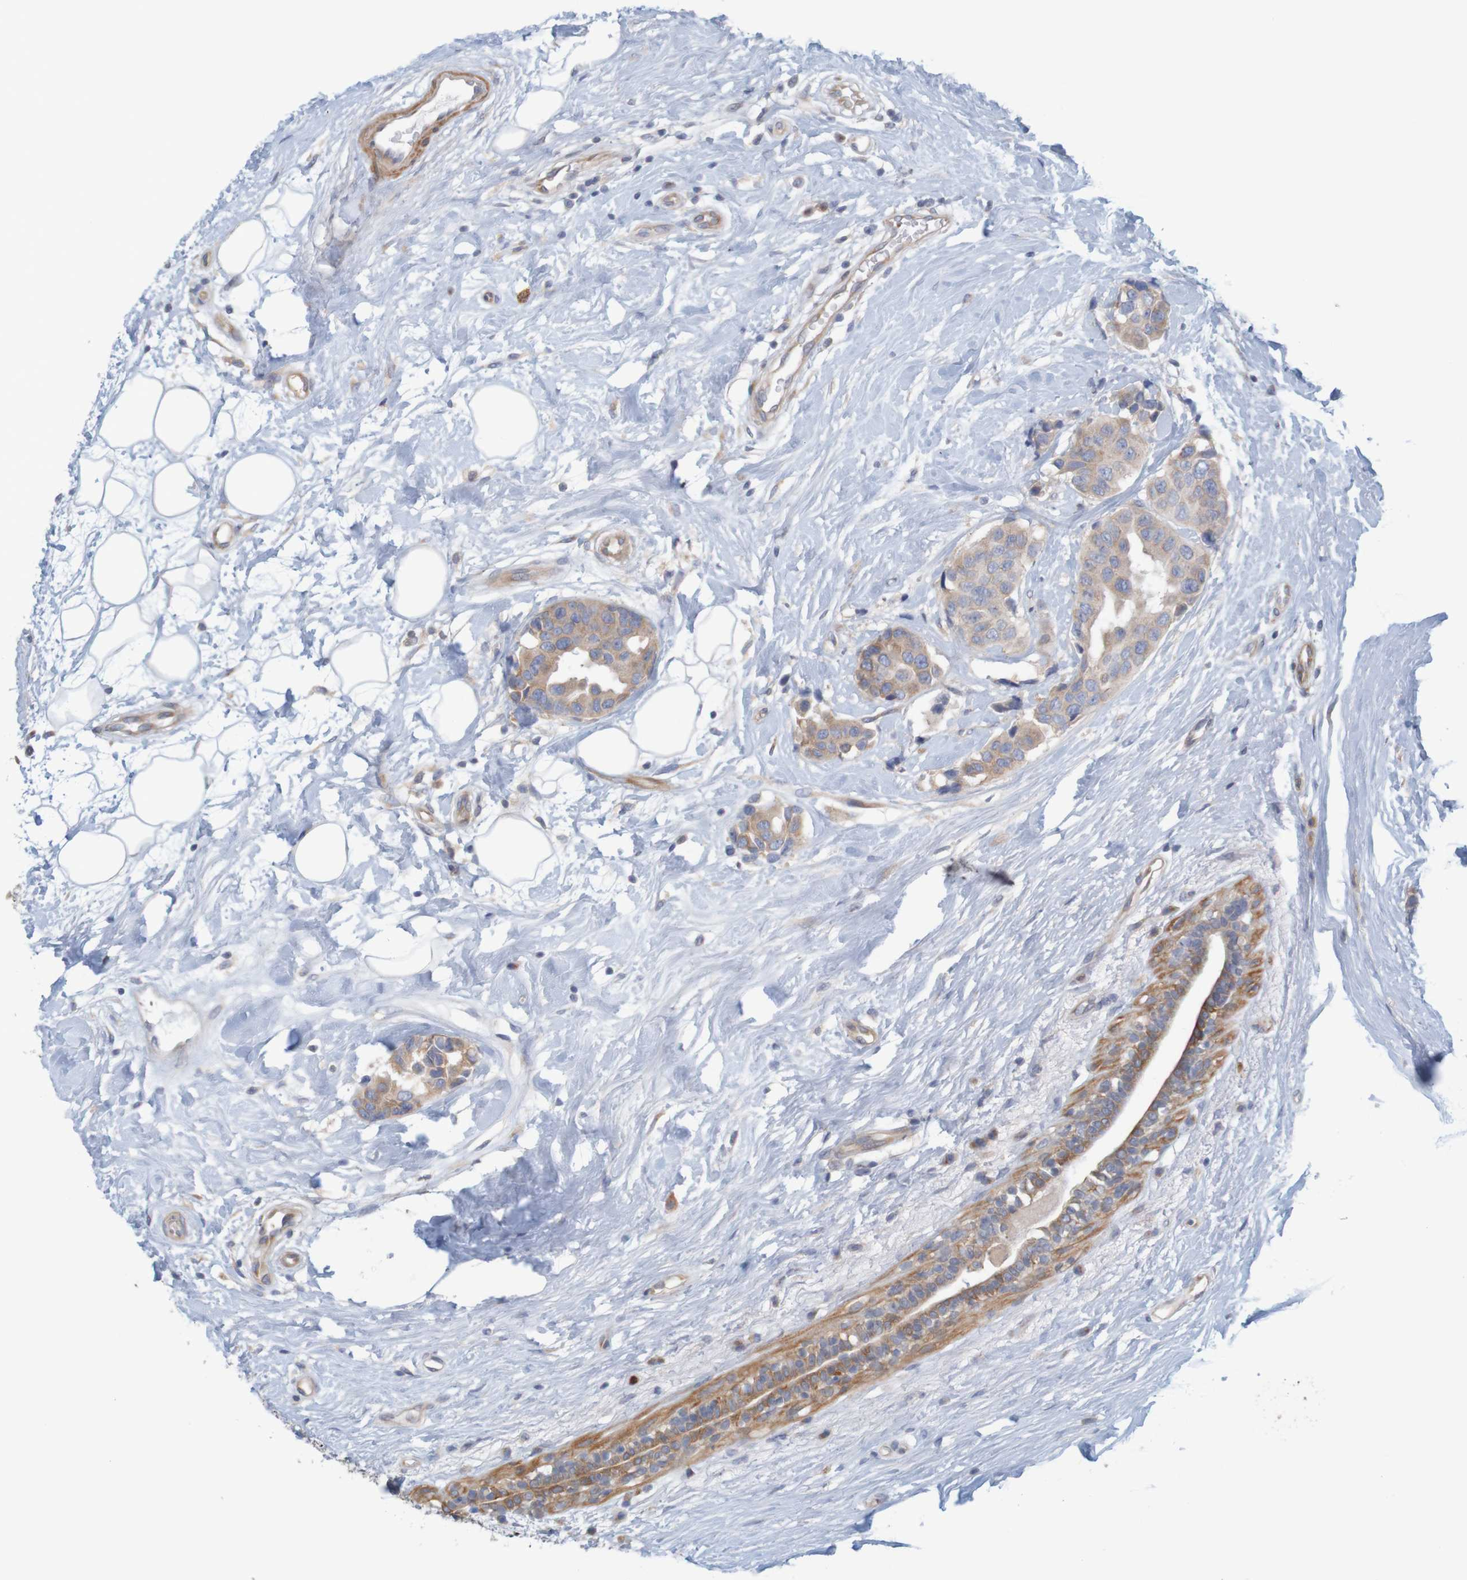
{"staining": {"intensity": "weak", "quantity": ">75%", "location": "cytoplasmic/membranous"}, "tissue": "breast cancer", "cell_type": "Tumor cells", "image_type": "cancer", "snomed": [{"axis": "morphology", "description": "Normal tissue, NOS"}, {"axis": "morphology", "description": "Duct carcinoma"}, {"axis": "topography", "description": "Breast"}], "caption": "There is low levels of weak cytoplasmic/membranous staining in tumor cells of breast cancer, as demonstrated by immunohistochemical staining (brown color).", "gene": "KRT23", "patient": {"sex": "female", "age": 39}}